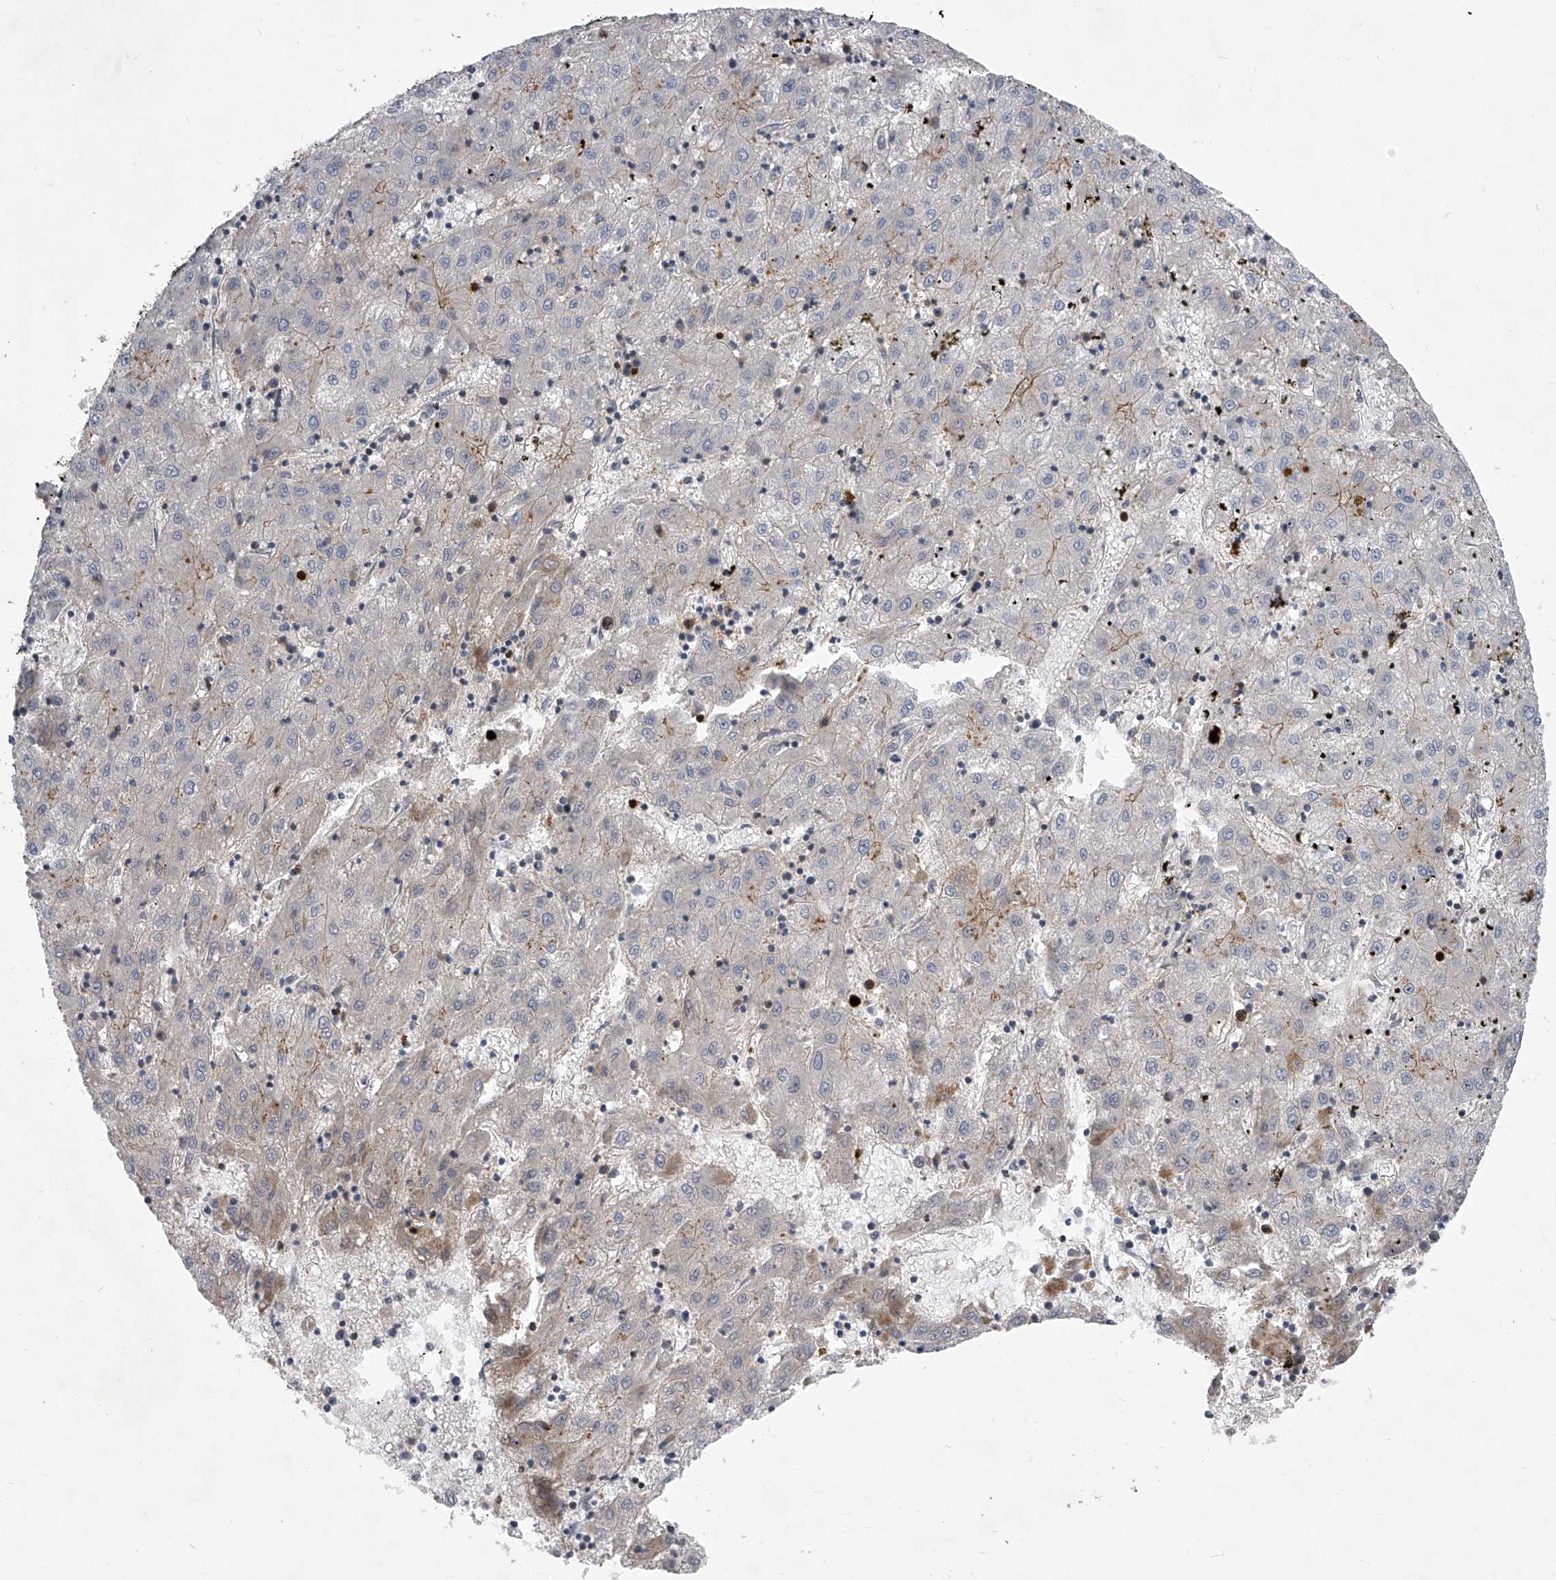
{"staining": {"intensity": "moderate", "quantity": "<25%", "location": "cytoplasmic/membranous"}, "tissue": "liver cancer", "cell_type": "Tumor cells", "image_type": "cancer", "snomed": [{"axis": "morphology", "description": "Carcinoma, Hepatocellular, NOS"}, {"axis": "topography", "description": "Liver"}], "caption": "This is an image of IHC staining of liver hepatocellular carcinoma, which shows moderate staining in the cytoplasmic/membranous of tumor cells.", "gene": "MINDY4", "patient": {"sex": "male", "age": 72}}